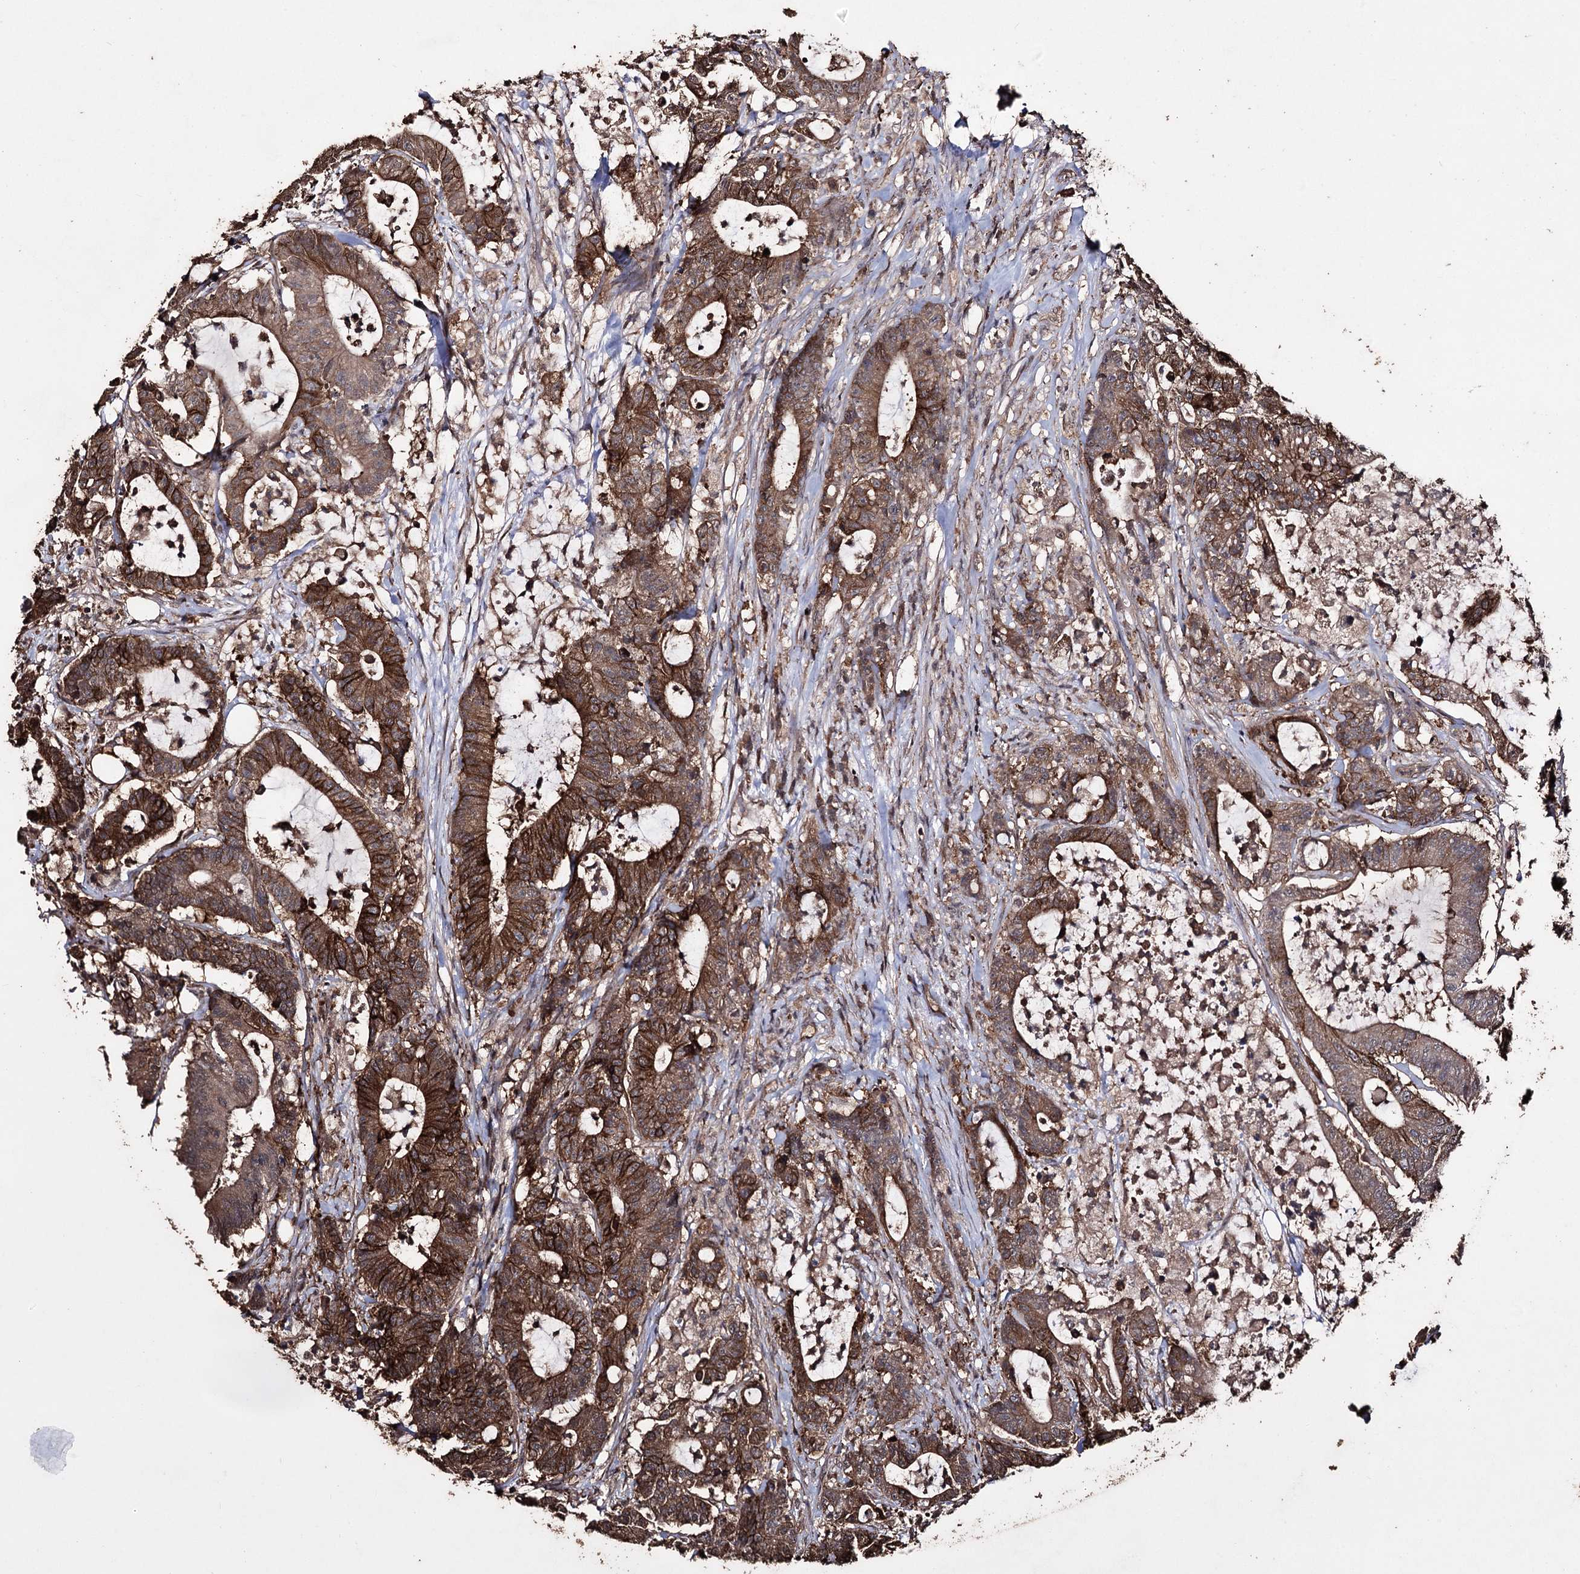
{"staining": {"intensity": "strong", "quantity": ">75%", "location": "cytoplasmic/membranous"}, "tissue": "colorectal cancer", "cell_type": "Tumor cells", "image_type": "cancer", "snomed": [{"axis": "morphology", "description": "Adenocarcinoma, NOS"}, {"axis": "topography", "description": "Colon"}], "caption": "High-power microscopy captured an immunohistochemistry histopathology image of adenocarcinoma (colorectal), revealing strong cytoplasmic/membranous staining in approximately >75% of tumor cells.", "gene": "ZNF662", "patient": {"sex": "female", "age": 84}}